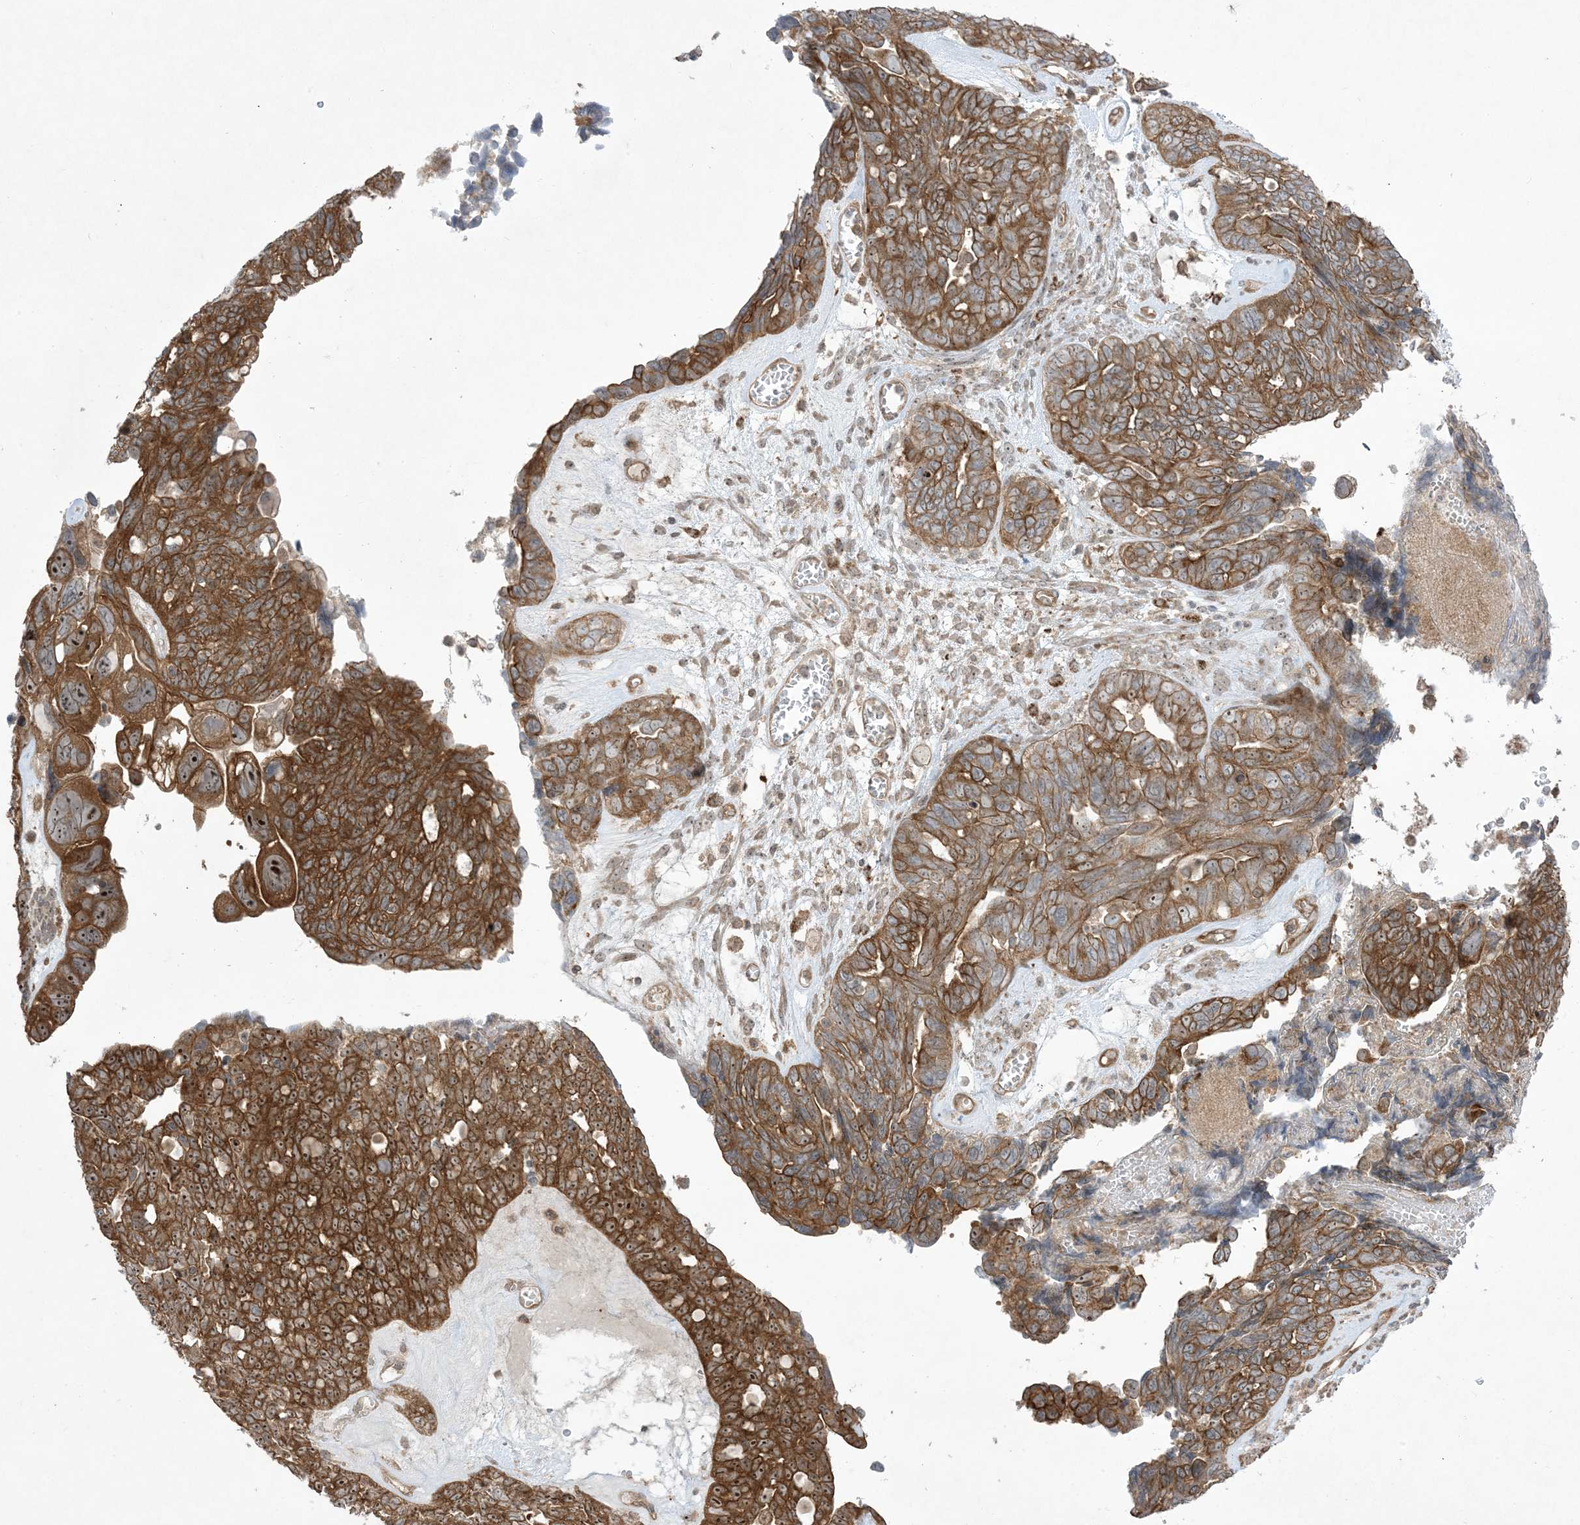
{"staining": {"intensity": "strong", "quantity": ">75%", "location": "cytoplasmic/membranous,nuclear"}, "tissue": "ovarian cancer", "cell_type": "Tumor cells", "image_type": "cancer", "snomed": [{"axis": "morphology", "description": "Cystadenocarcinoma, serous, NOS"}, {"axis": "topography", "description": "Ovary"}], "caption": "Ovarian cancer (serous cystadenocarcinoma) tissue shows strong cytoplasmic/membranous and nuclear staining in approximately >75% of tumor cells The protein is shown in brown color, while the nuclei are stained blue.", "gene": "SOGA3", "patient": {"sex": "female", "age": 79}}